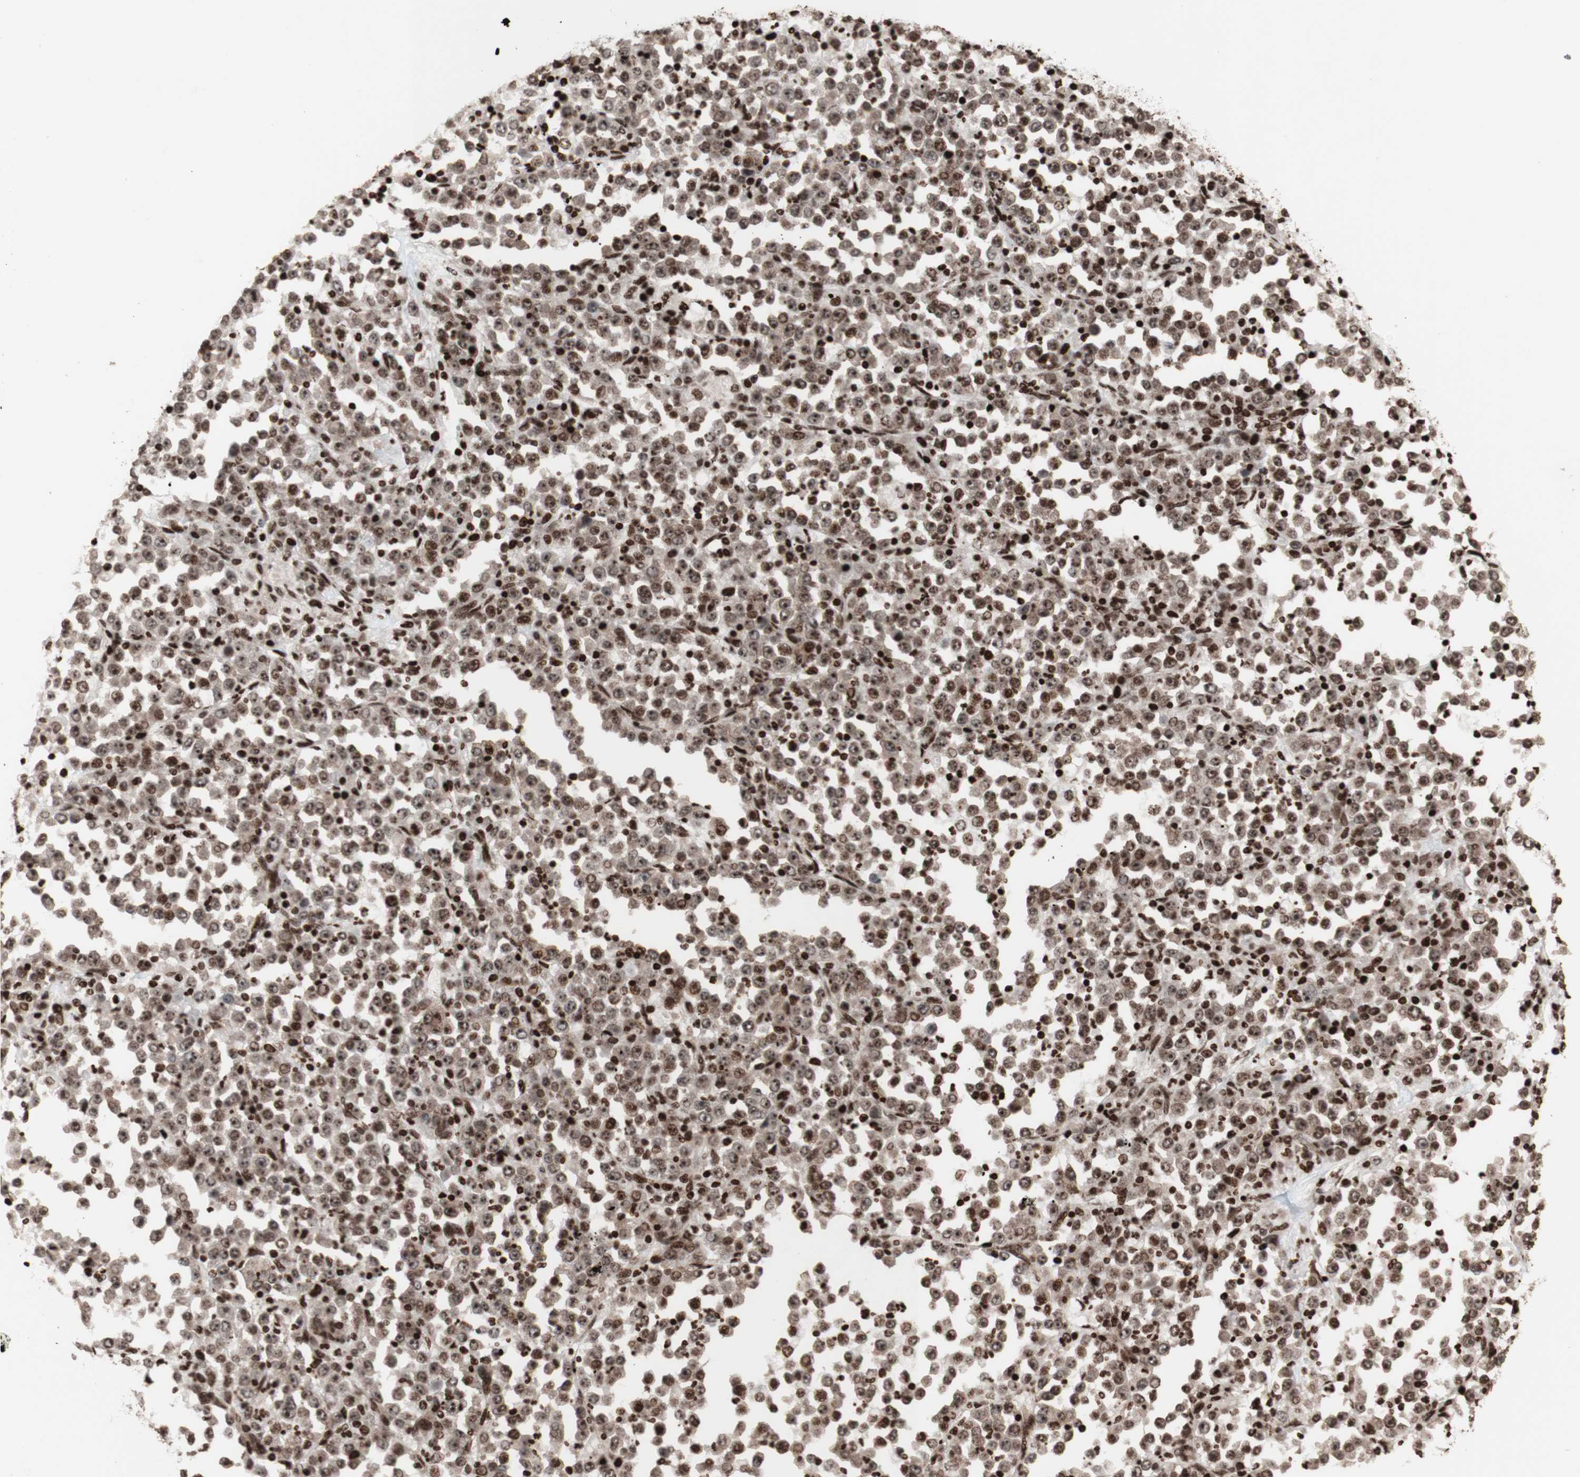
{"staining": {"intensity": "weak", "quantity": "25%-75%", "location": "nuclear"}, "tissue": "stomach cancer", "cell_type": "Tumor cells", "image_type": "cancer", "snomed": [{"axis": "morphology", "description": "Normal tissue, NOS"}, {"axis": "morphology", "description": "Adenocarcinoma, NOS"}, {"axis": "topography", "description": "Stomach, upper"}, {"axis": "topography", "description": "Stomach"}], "caption": "Human stomach cancer stained with a brown dye demonstrates weak nuclear positive expression in about 25%-75% of tumor cells.", "gene": "NCAPD2", "patient": {"sex": "male", "age": 59}}